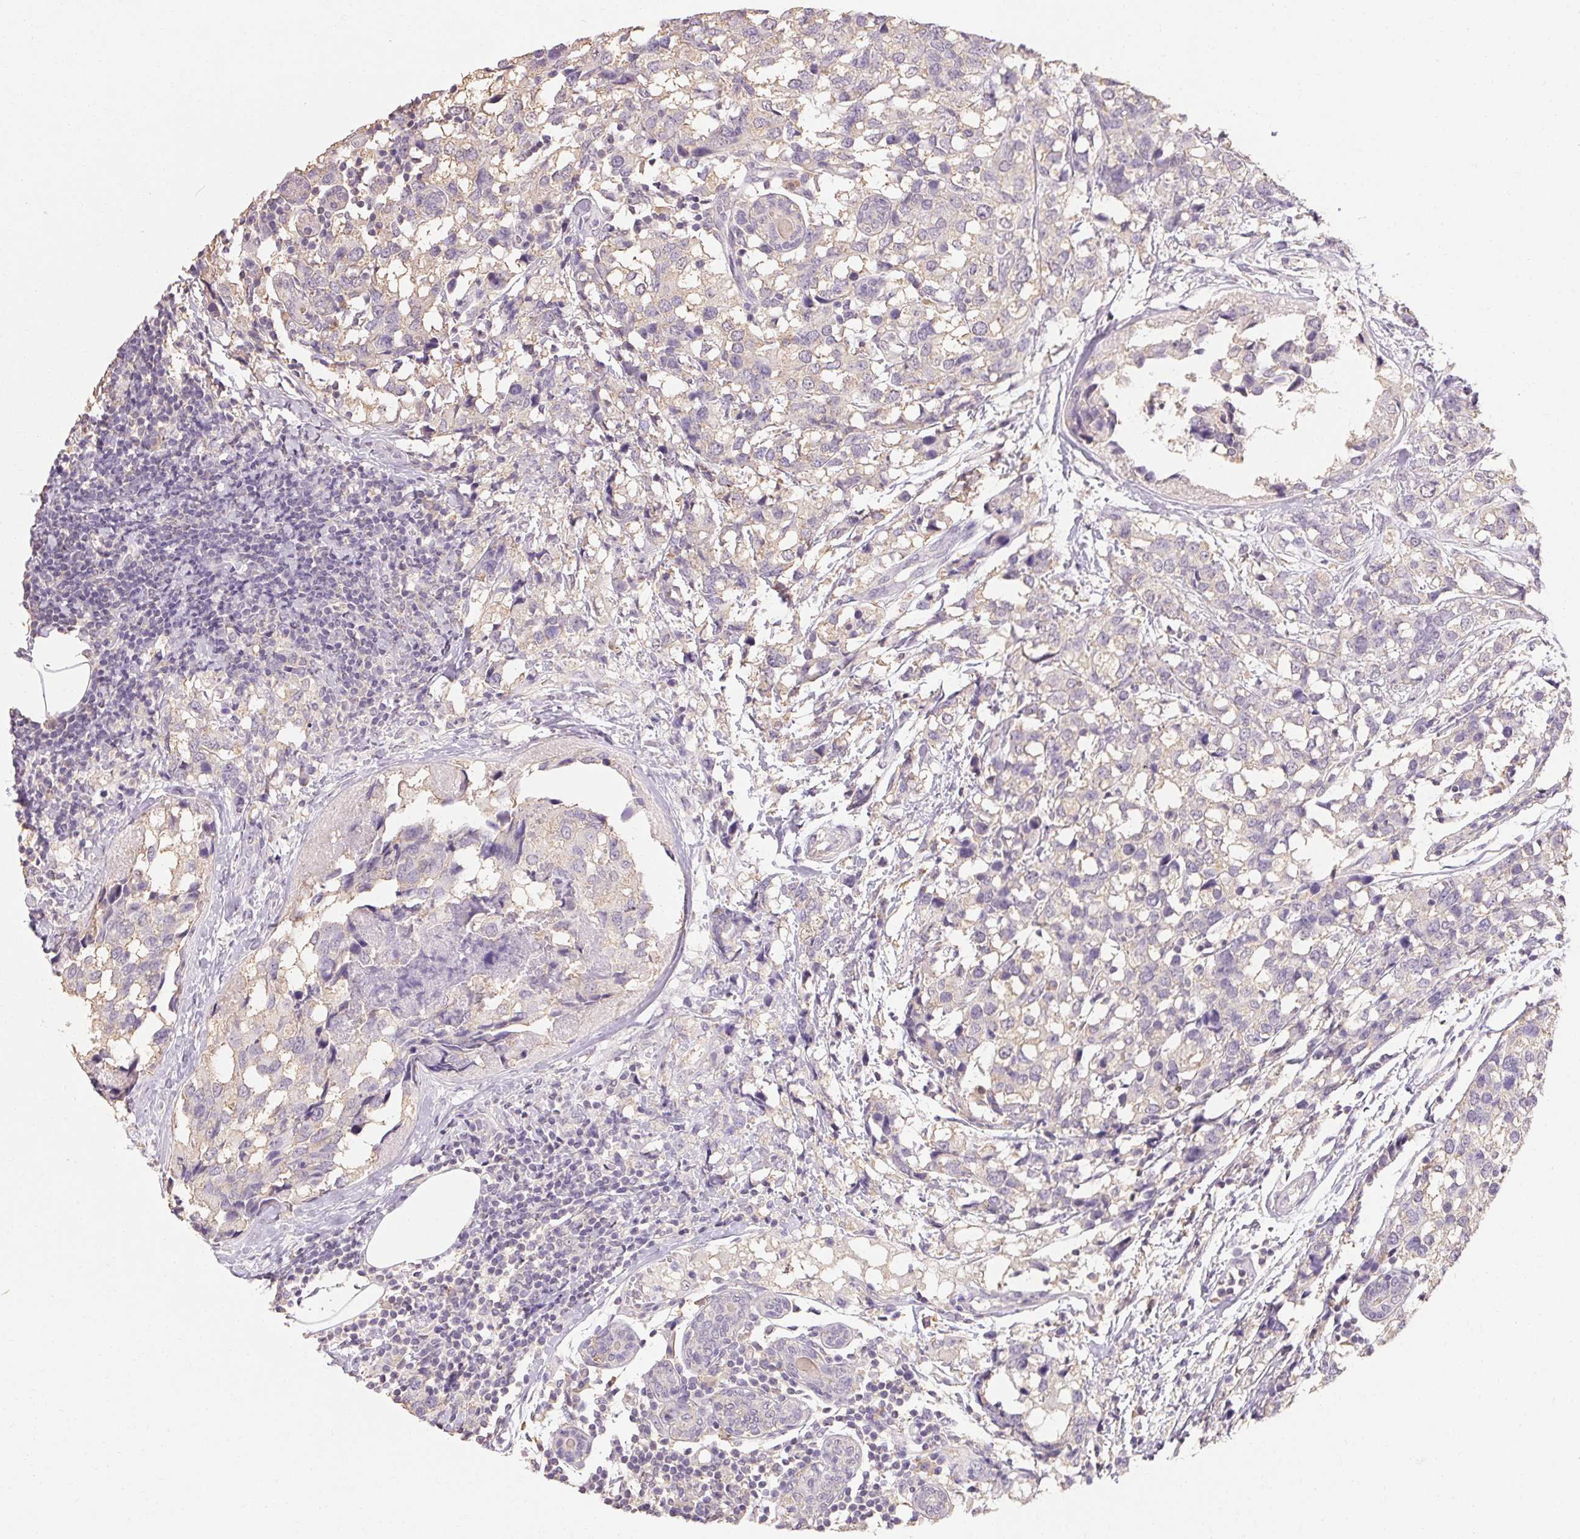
{"staining": {"intensity": "negative", "quantity": "none", "location": "none"}, "tissue": "breast cancer", "cell_type": "Tumor cells", "image_type": "cancer", "snomed": [{"axis": "morphology", "description": "Lobular carcinoma"}, {"axis": "topography", "description": "Breast"}], "caption": "Tumor cells show no significant protein expression in breast lobular carcinoma.", "gene": "MAP7D2", "patient": {"sex": "female", "age": 59}}